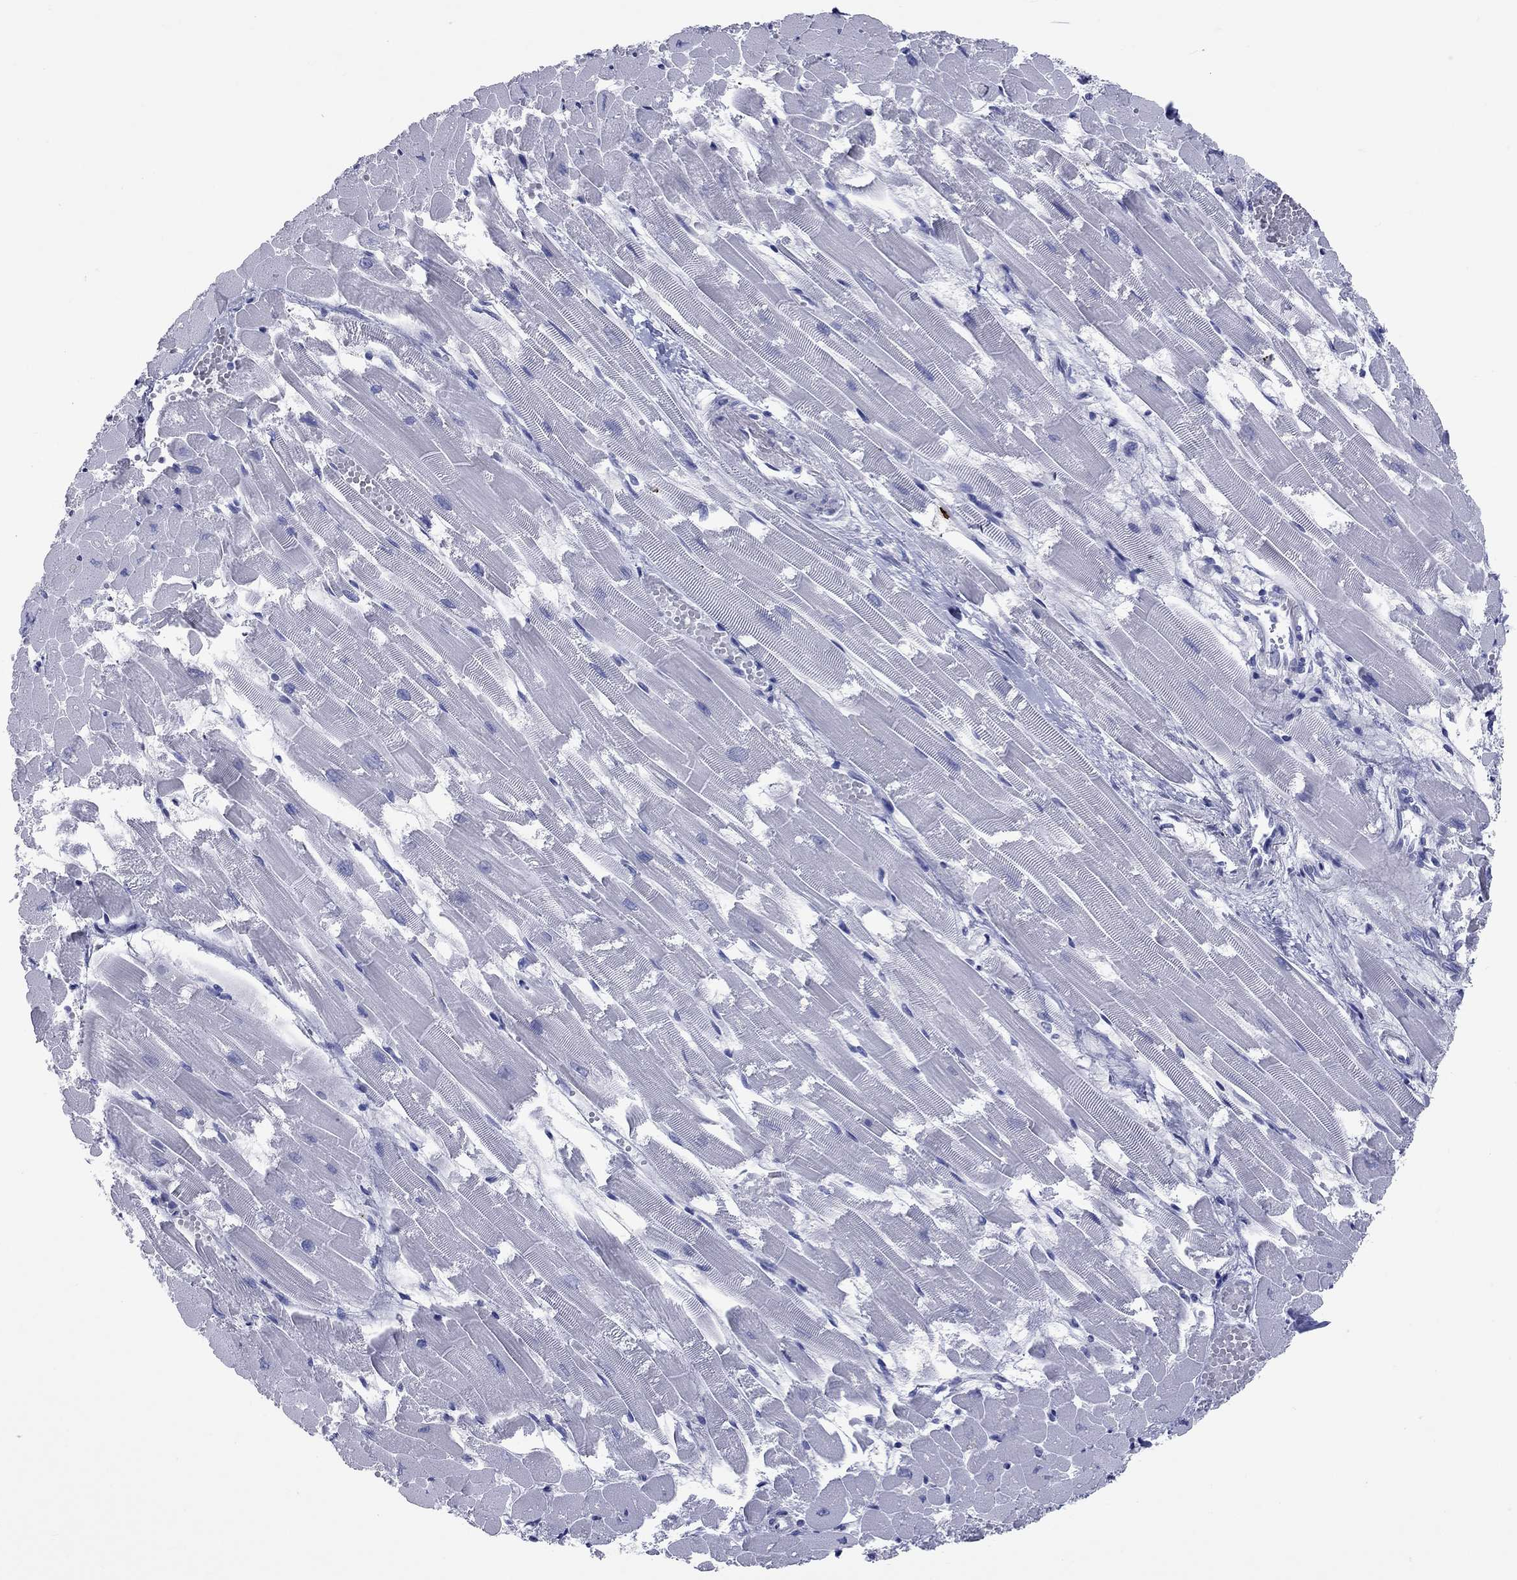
{"staining": {"intensity": "negative", "quantity": "none", "location": "none"}, "tissue": "heart muscle", "cell_type": "Cardiomyocytes", "image_type": "normal", "snomed": [{"axis": "morphology", "description": "Normal tissue, NOS"}, {"axis": "topography", "description": "Heart"}], "caption": "Heart muscle stained for a protein using immunohistochemistry displays no expression cardiomyocytes.", "gene": "CCNA1", "patient": {"sex": "female", "age": 52}}